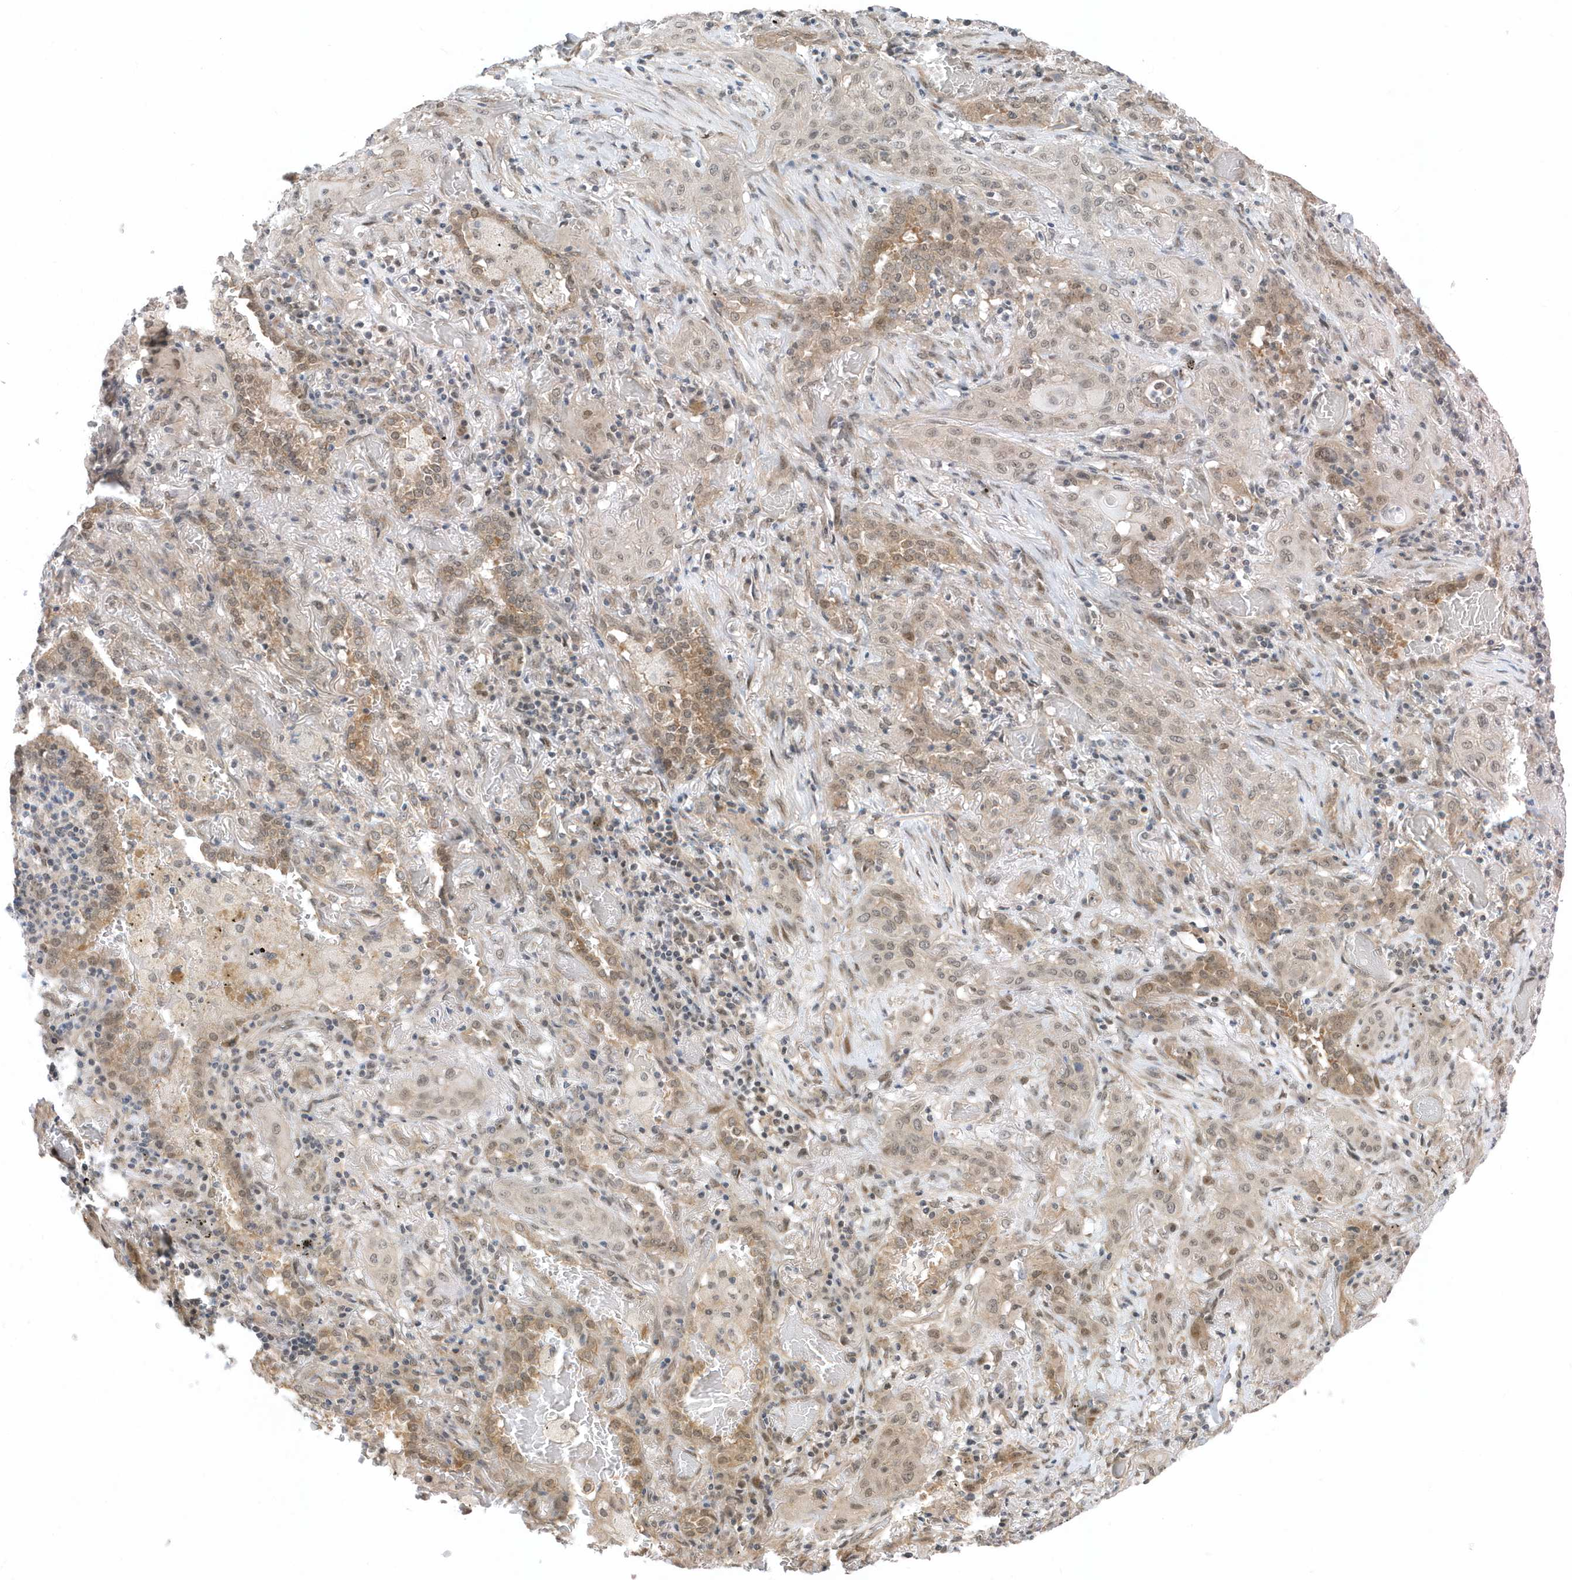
{"staining": {"intensity": "weak", "quantity": ">75%", "location": "nuclear"}, "tissue": "lung cancer", "cell_type": "Tumor cells", "image_type": "cancer", "snomed": [{"axis": "morphology", "description": "Squamous cell carcinoma, NOS"}, {"axis": "topography", "description": "Lung"}], "caption": "This image displays immunohistochemistry staining of human lung squamous cell carcinoma, with low weak nuclear staining in about >75% of tumor cells.", "gene": "USP53", "patient": {"sex": "female", "age": 47}}